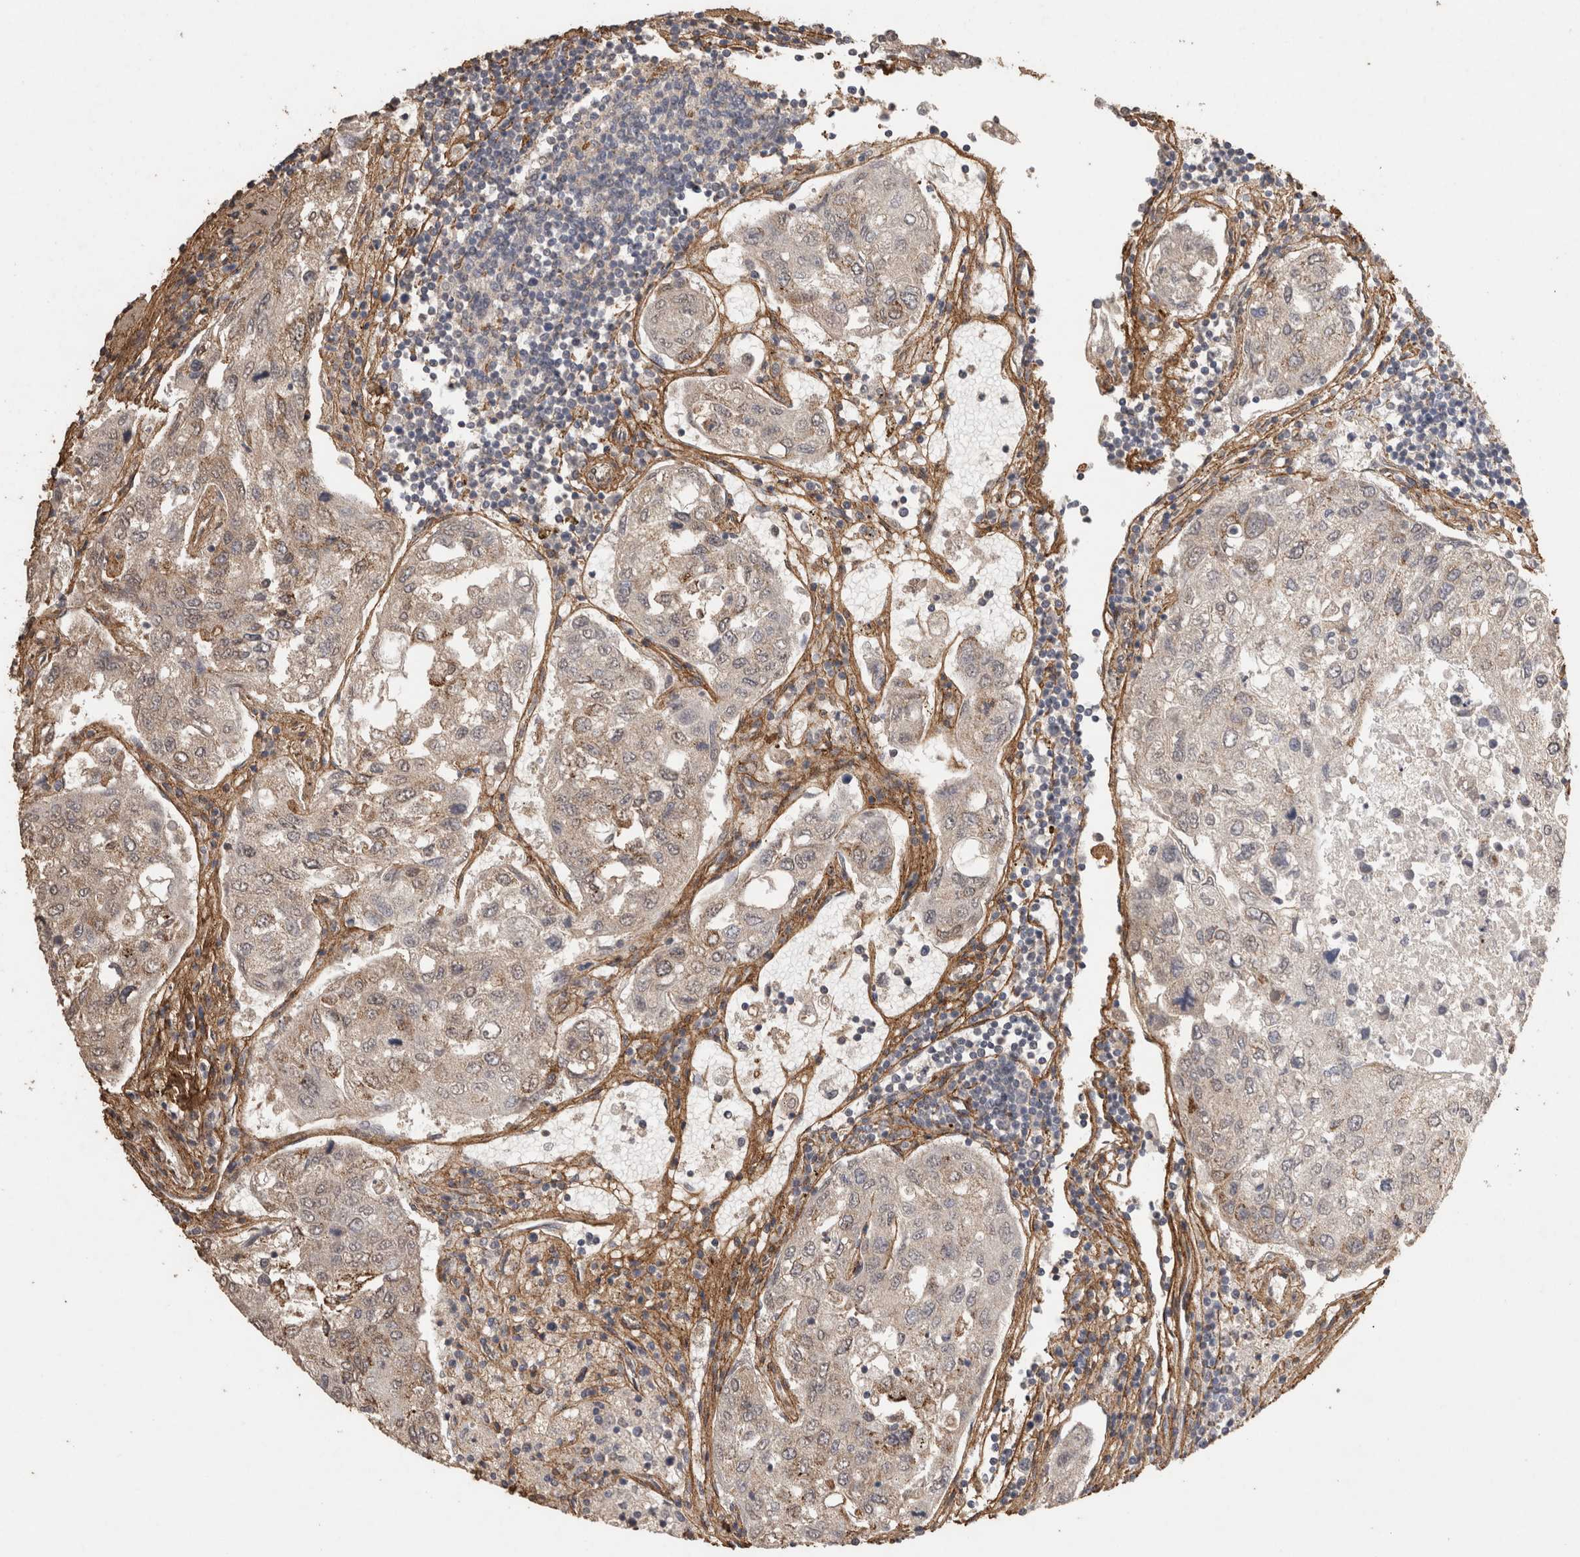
{"staining": {"intensity": "weak", "quantity": "25%-75%", "location": "cytoplasmic/membranous"}, "tissue": "urothelial cancer", "cell_type": "Tumor cells", "image_type": "cancer", "snomed": [{"axis": "morphology", "description": "Urothelial carcinoma, High grade"}, {"axis": "topography", "description": "Lymph node"}, {"axis": "topography", "description": "Urinary bladder"}], "caption": "Protein staining shows weak cytoplasmic/membranous expression in about 25%-75% of tumor cells in high-grade urothelial carcinoma.", "gene": "C1QTNF5", "patient": {"sex": "male", "age": 51}}